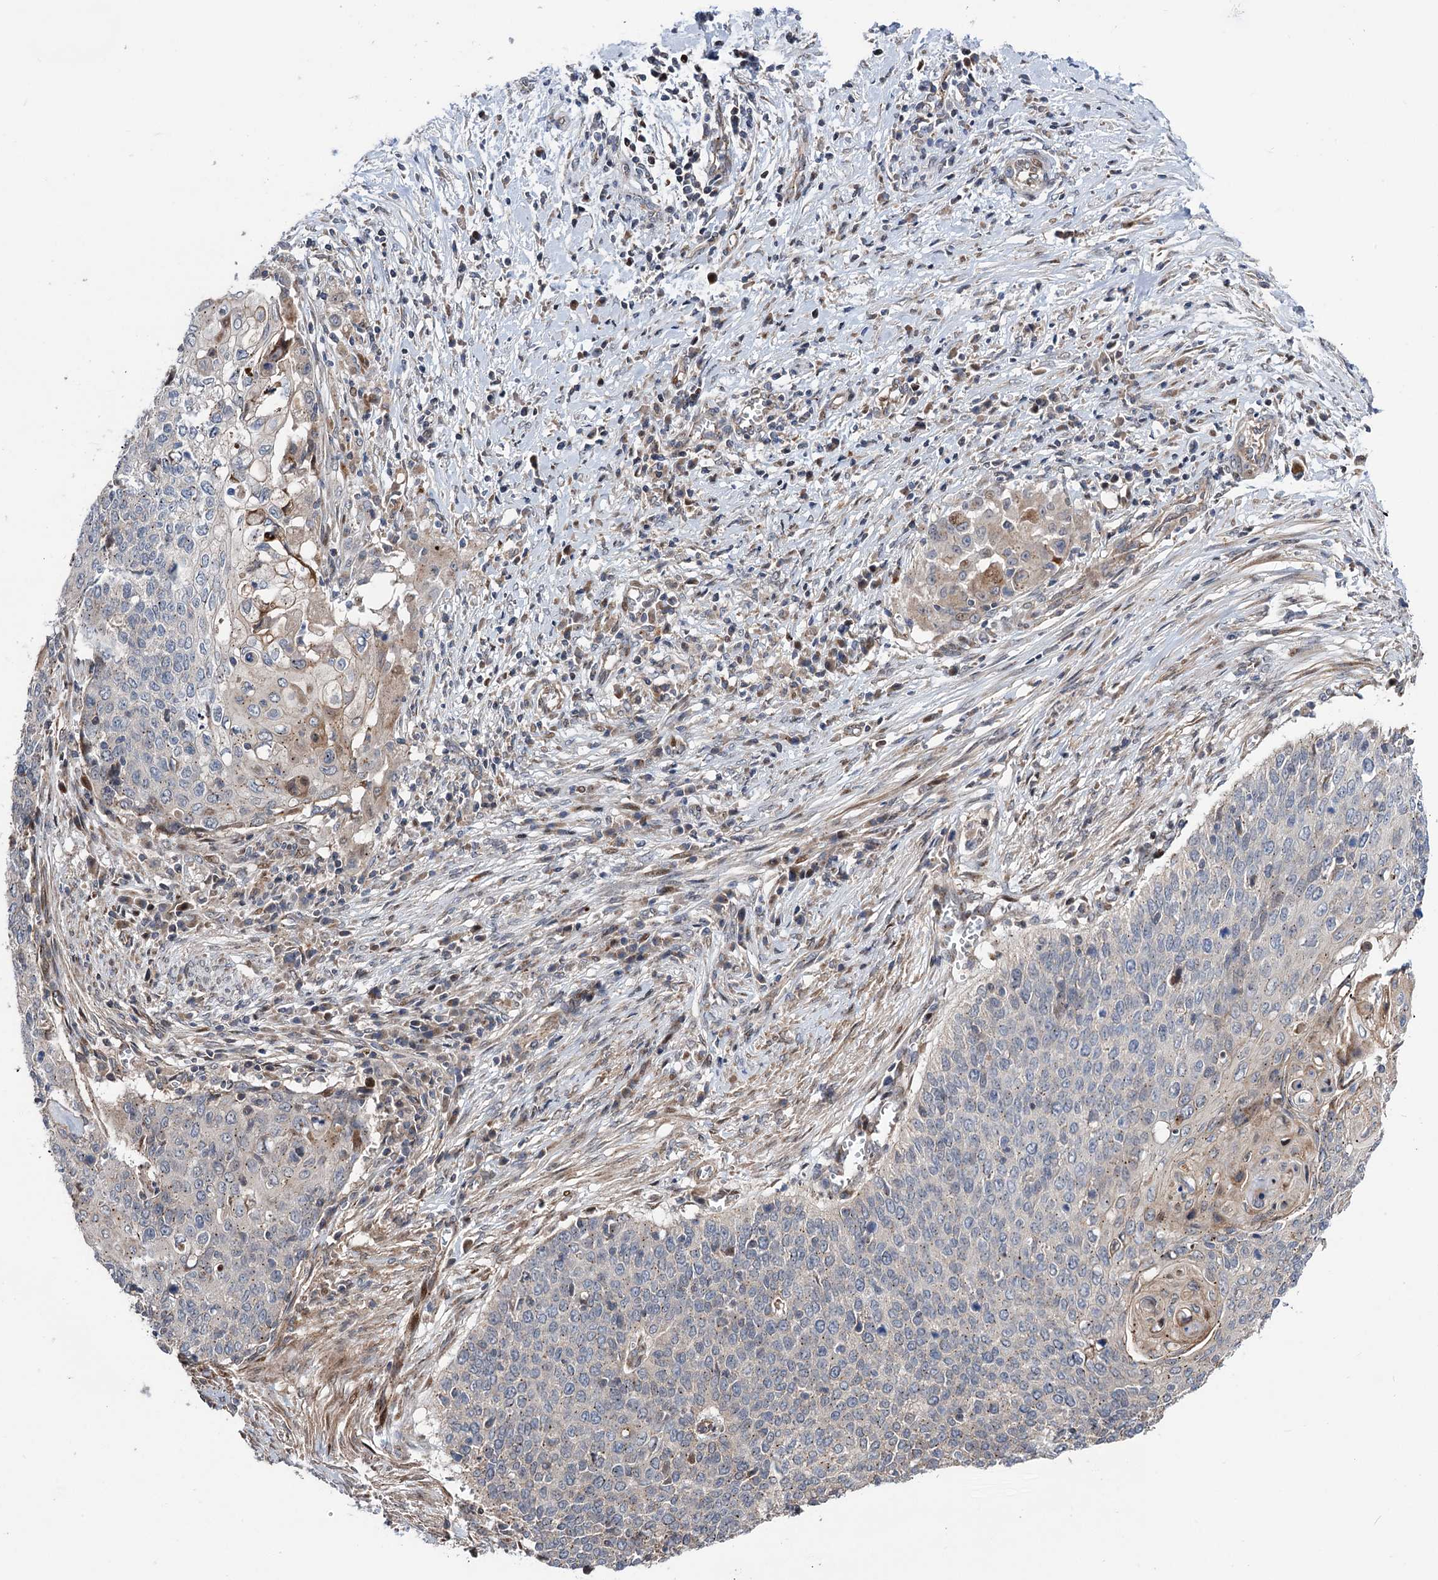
{"staining": {"intensity": "negative", "quantity": "none", "location": "none"}, "tissue": "cervical cancer", "cell_type": "Tumor cells", "image_type": "cancer", "snomed": [{"axis": "morphology", "description": "Squamous cell carcinoma, NOS"}, {"axis": "topography", "description": "Cervix"}], "caption": "Protein analysis of cervical cancer (squamous cell carcinoma) shows no significant staining in tumor cells.", "gene": "UBR1", "patient": {"sex": "female", "age": 39}}